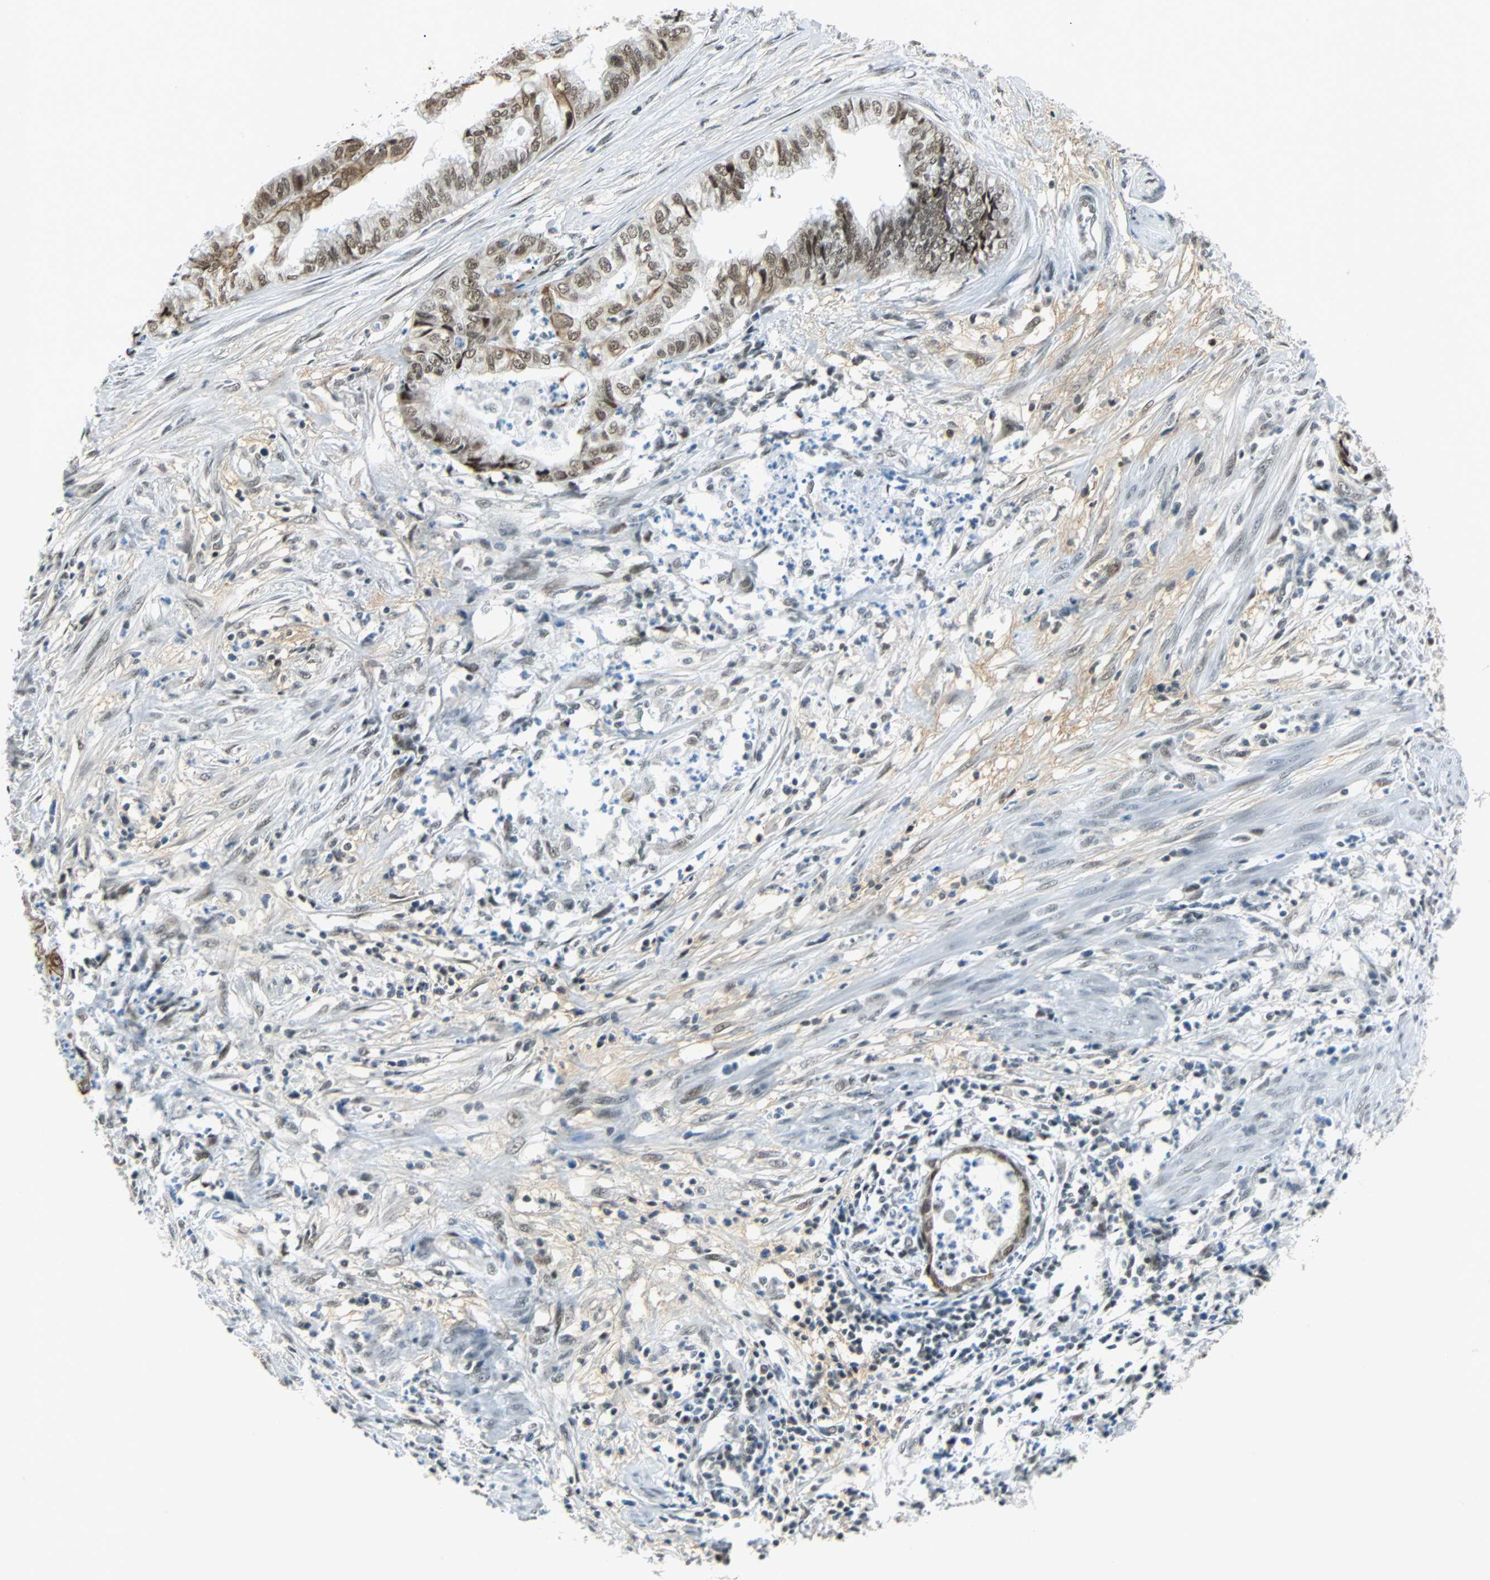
{"staining": {"intensity": "moderate", "quantity": ">75%", "location": "nuclear"}, "tissue": "endometrial cancer", "cell_type": "Tumor cells", "image_type": "cancer", "snomed": [{"axis": "morphology", "description": "Necrosis, NOS"}, {"axis": "morphology", "description": "Adenocarcinoma, NOS"}, {"axis": "topography", "description": "Endometrium"}], "caption": "IHC (DAB (3,3'-diaminobenzidine)) staining of human endometrial cancer (adenocarcinoma) demonstrates moderate nuclear protein positivity in about >75% of tumor cells.", "gene": "NELFE", "patient": {"sex": "female", "age": 79}}